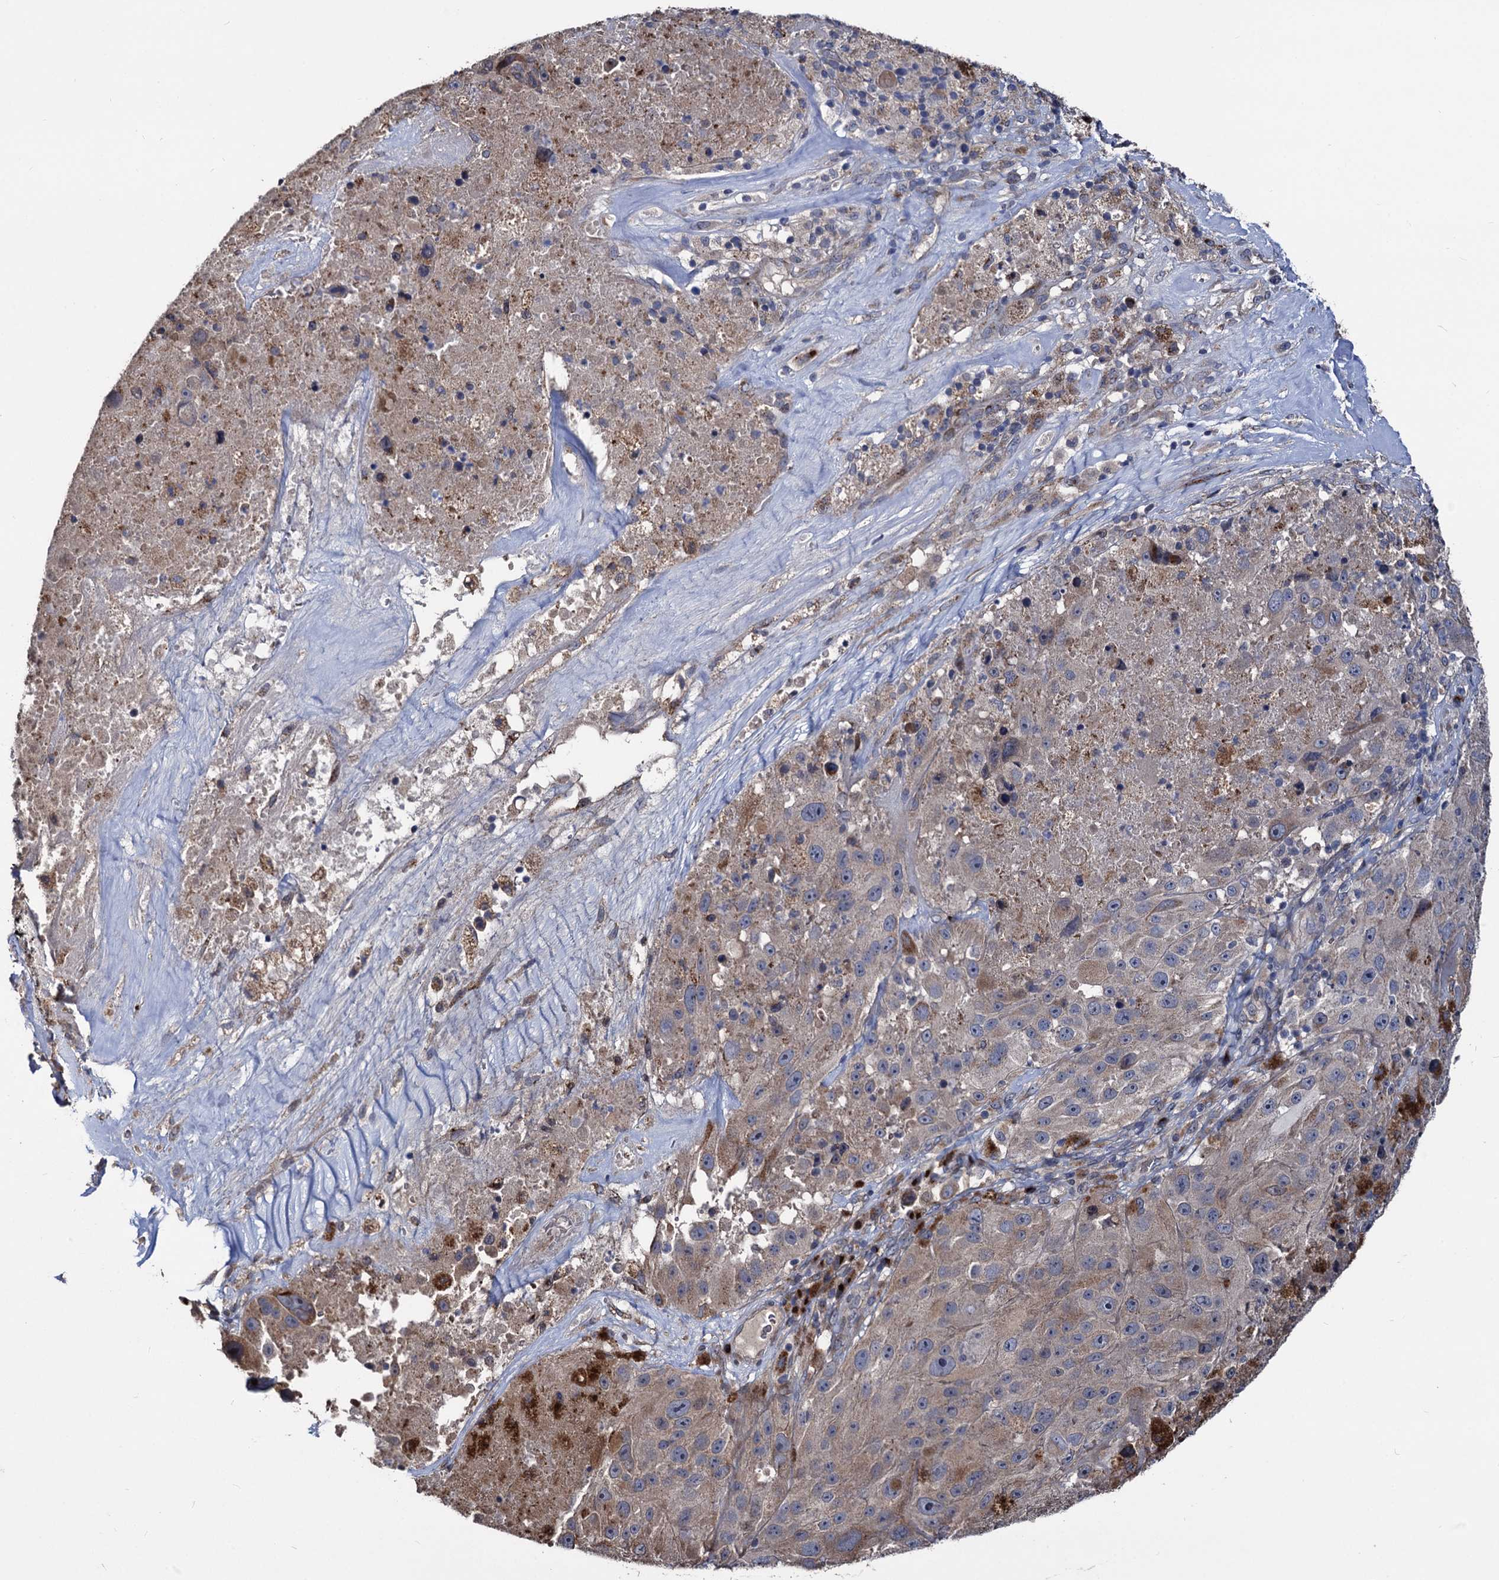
{"staining": {"intensity": "weak", "quantity": "<25%", "location": "cytoplasmic/membranous"}, "tissue": "melanoma", "cell_type": "Tumor cells", "image_type": "cancer", "snomed": [{"axis": "morphology", "description": "Malignant melanoma, Metastatic site"}, {"axis": "topography", "description": "Lymph node"}], "caption": "Tumor cells show no significant protein staining in malignant melanoma (metastatic site).", "gene": "SMAGP", "patient": {"sex": "male", "age": 62}}